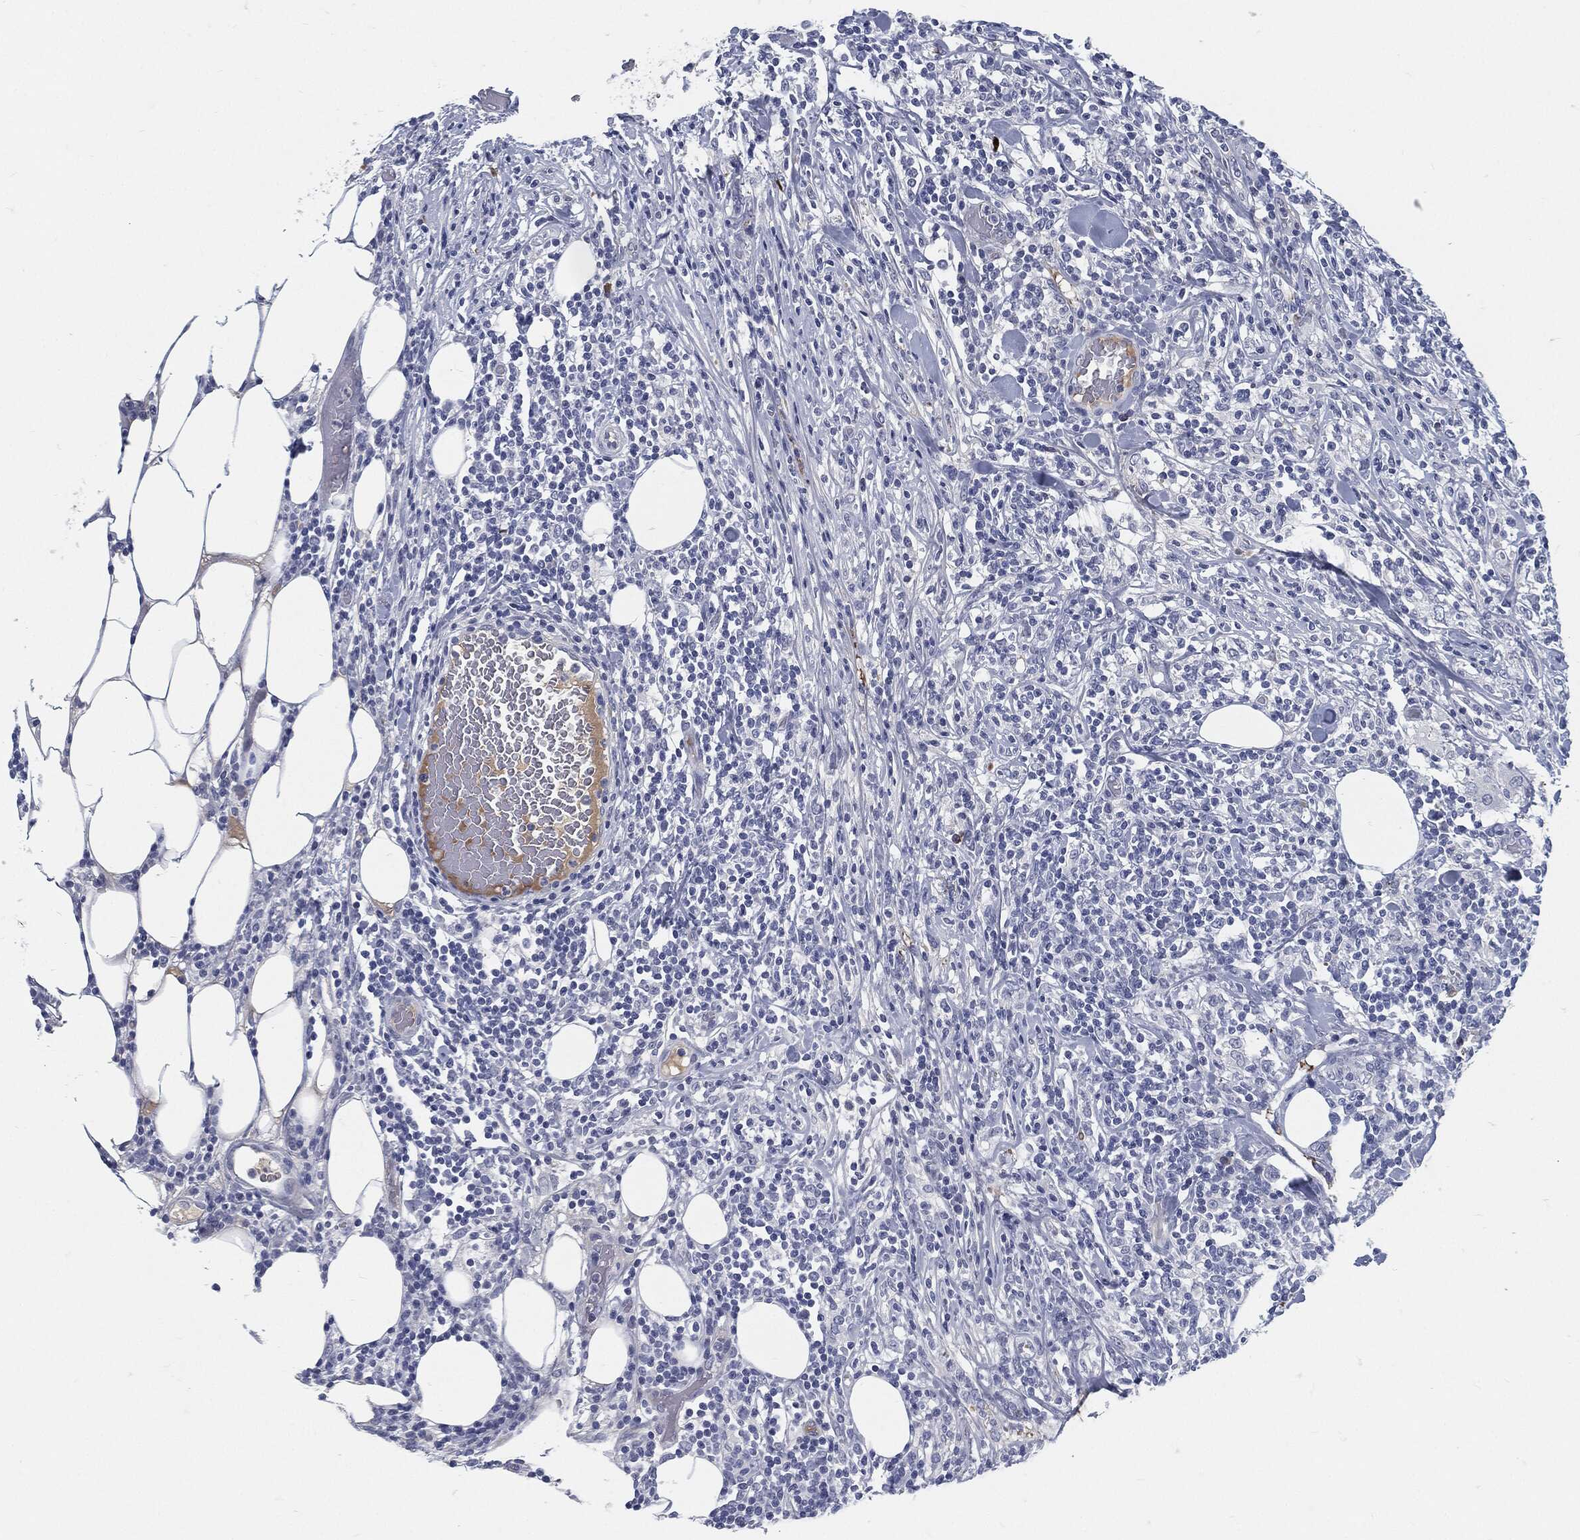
{"staining": {"intensity": "negative", "quantity": "none", "location": "none"}, "tissue": "lymphoma", "cell_type": "Tumor cells", "image_type": "cancer", "snomed": [{"axis": "morphology", "description": "Malignant lymphoma, non-Hodgkin's type, High grade"}, {"axis": "topography", "description": "Lymph node"}], "caption": "Photomicrograph shows no protein staining in tumor cells of malignant lymphoma, non-Hodgkin's type (high-grade) tissue.", "gene": "MST1", "patient": {"sex": "female", "age": 84}}